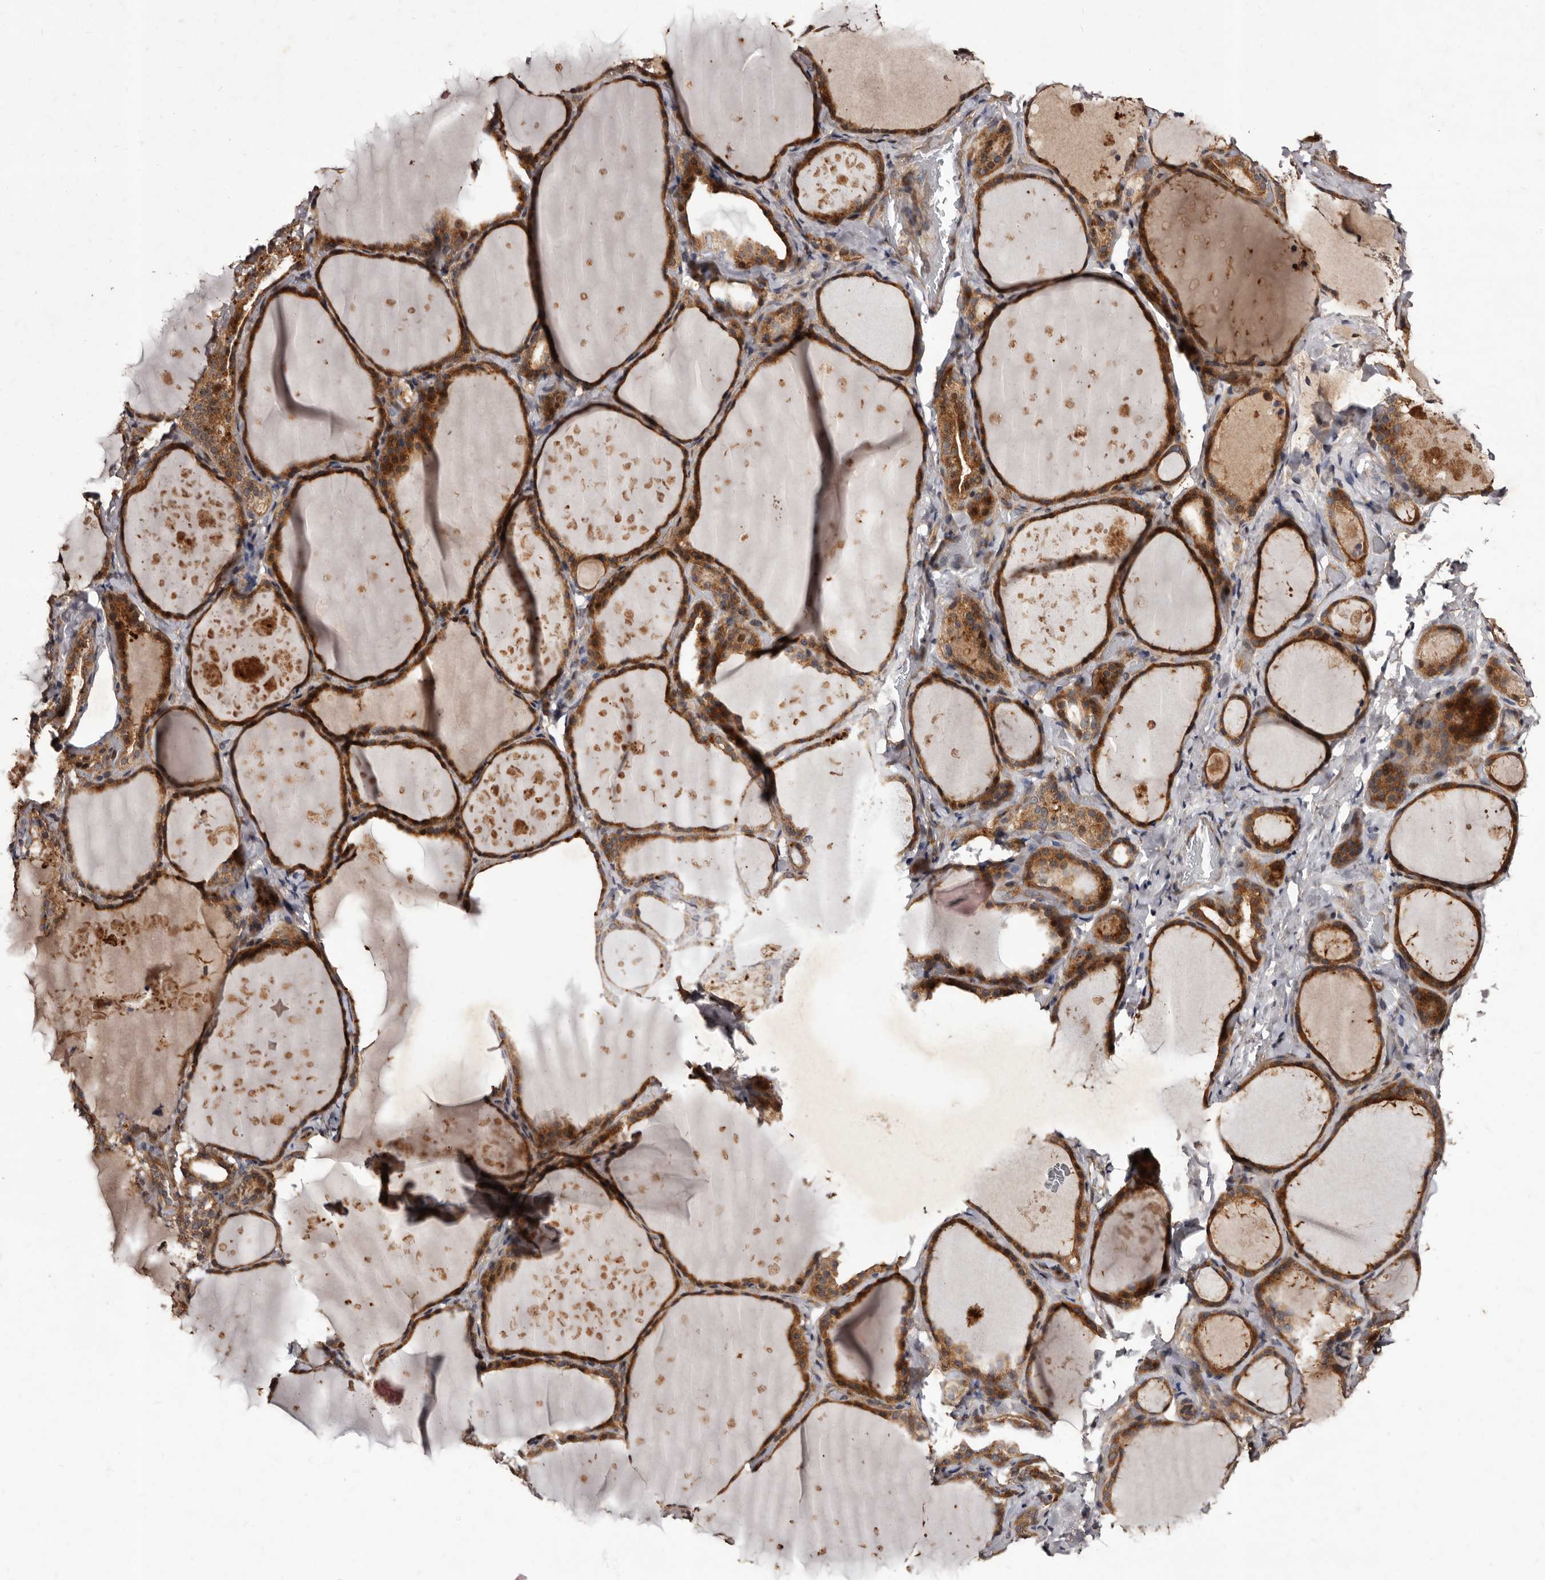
{"staining": {"intensity": "moderate", "quantity": ">75%", "location": "cytoplasmic/membranous"}, "tissue": "thyroid gland", "cell_type": "Glandular cells", "image_type": "normal", "snomed": [{"axis": "morphology", "description": "Normal tissue, NOS"}, {"axis": "topography", "description": "Thyroid gland"}], "caption": "High-magnification brightfield microscopy of unremarkable thyroid gland stained with DAB (brown) and counterstained with hematoxylin (blue). glandular cells exhibit moderate cytoplasmic/membranous positivity is seen in approximately>75% of cells. (IHC, brightfield microscopy, high magnification).", "gene": "MKRN3", "patient": {"sex": "female", "age": 44}}